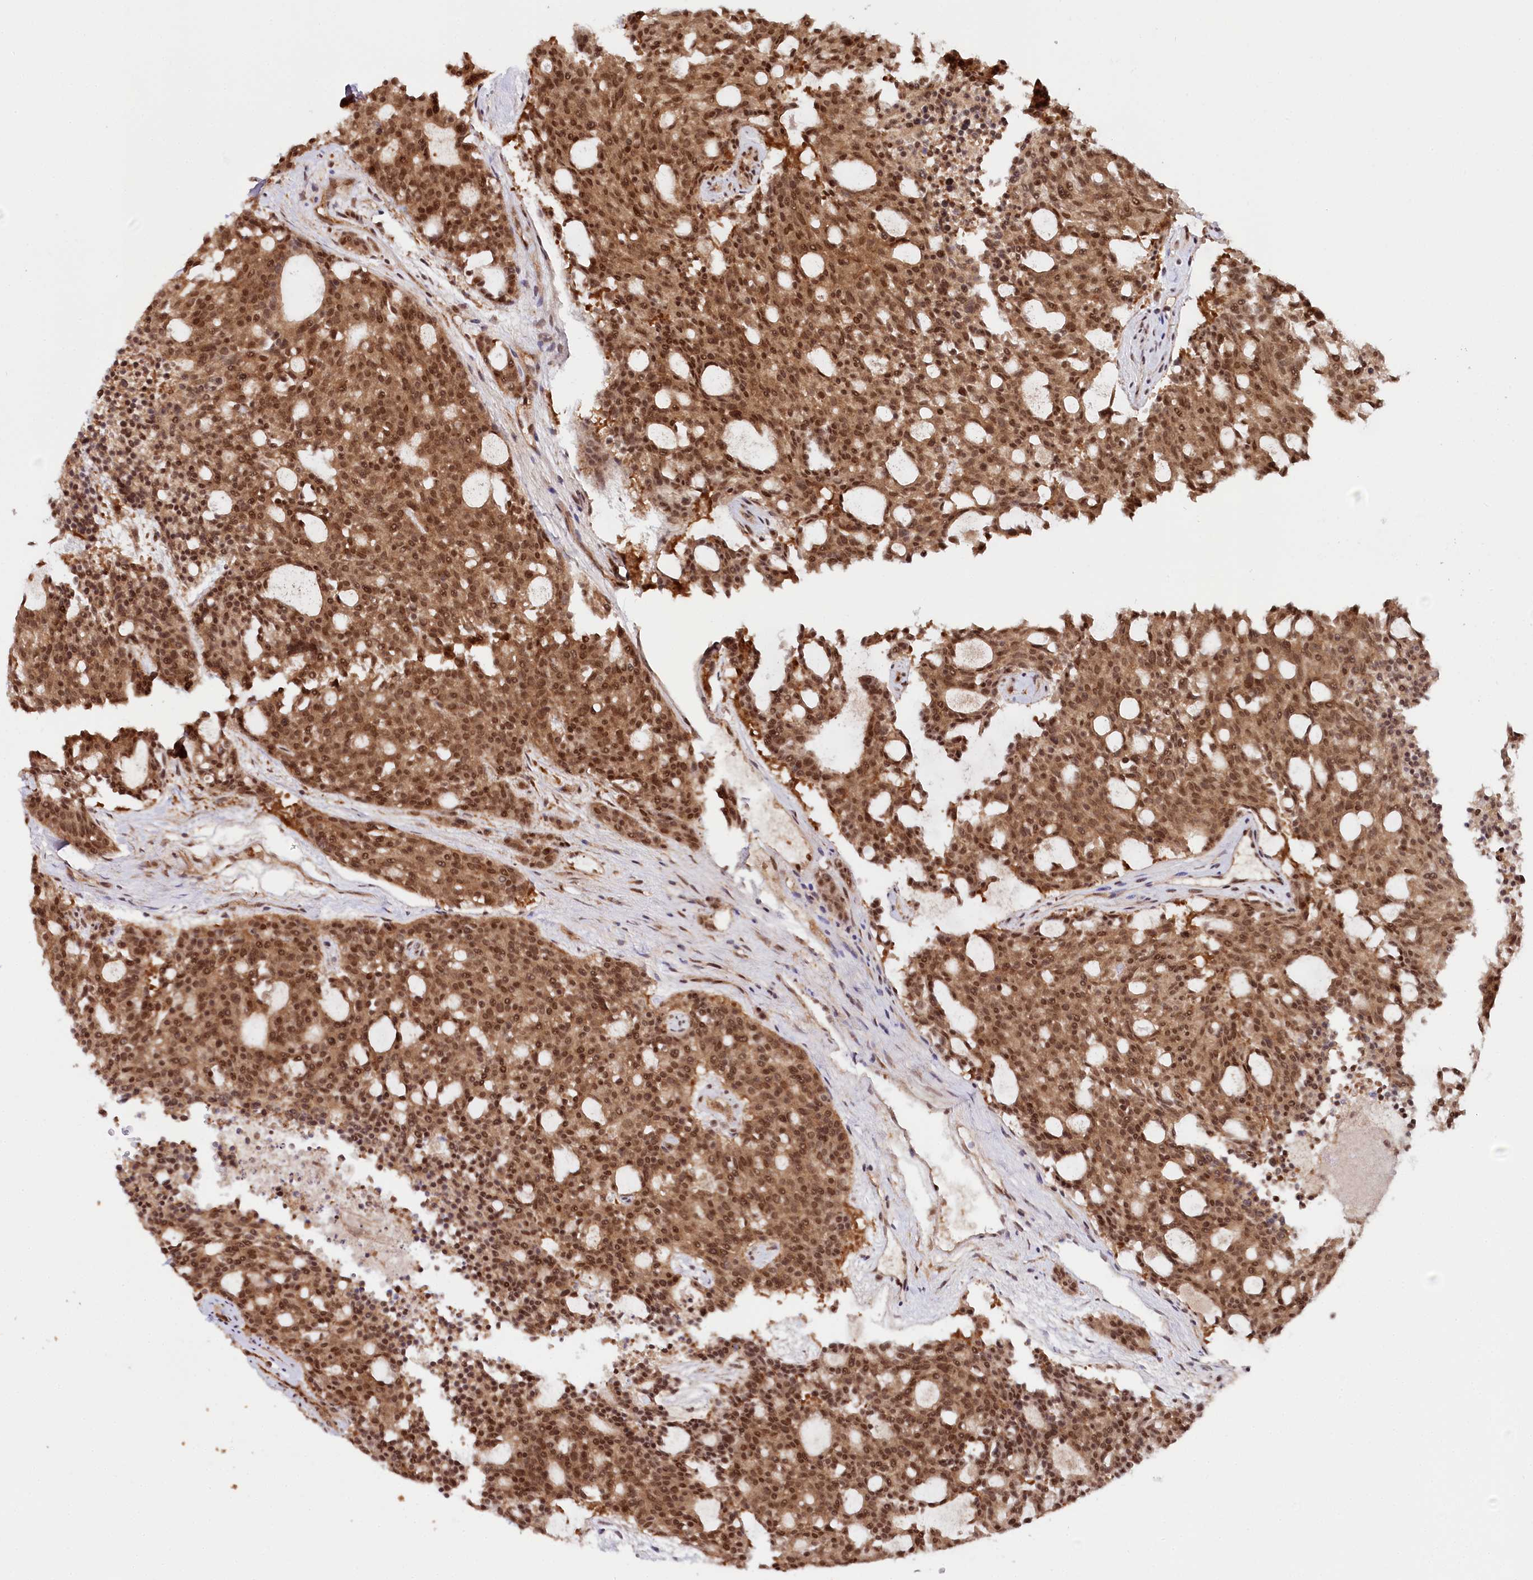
{"staining": {"intensity": "strong", "quantity": ">75%", "location": "cytoplasmic/membranous,nuclear"}, "tissue": "carcinoid", "cell_type": "Tumor cells", "image_type": "cancer", "snomed": [{"axis": "morphology", "description": "Carcinoid, malignant, NOS"}, {"axis": "topography", "description": "Pancreas"}], "caption": "IHC histopathology image of neoplastic tissue: human malignant carcinoid stained using immunohistochemistry reveals high levels of strong protein expression localized specifically in the cytoplasmic/membranous and nuclear of tumor cells, appearing as a cytoplasmic/membranous and nuclear brown color.", "gene": "CCDC65", "patient": {"sex": "female", "age": 54}}